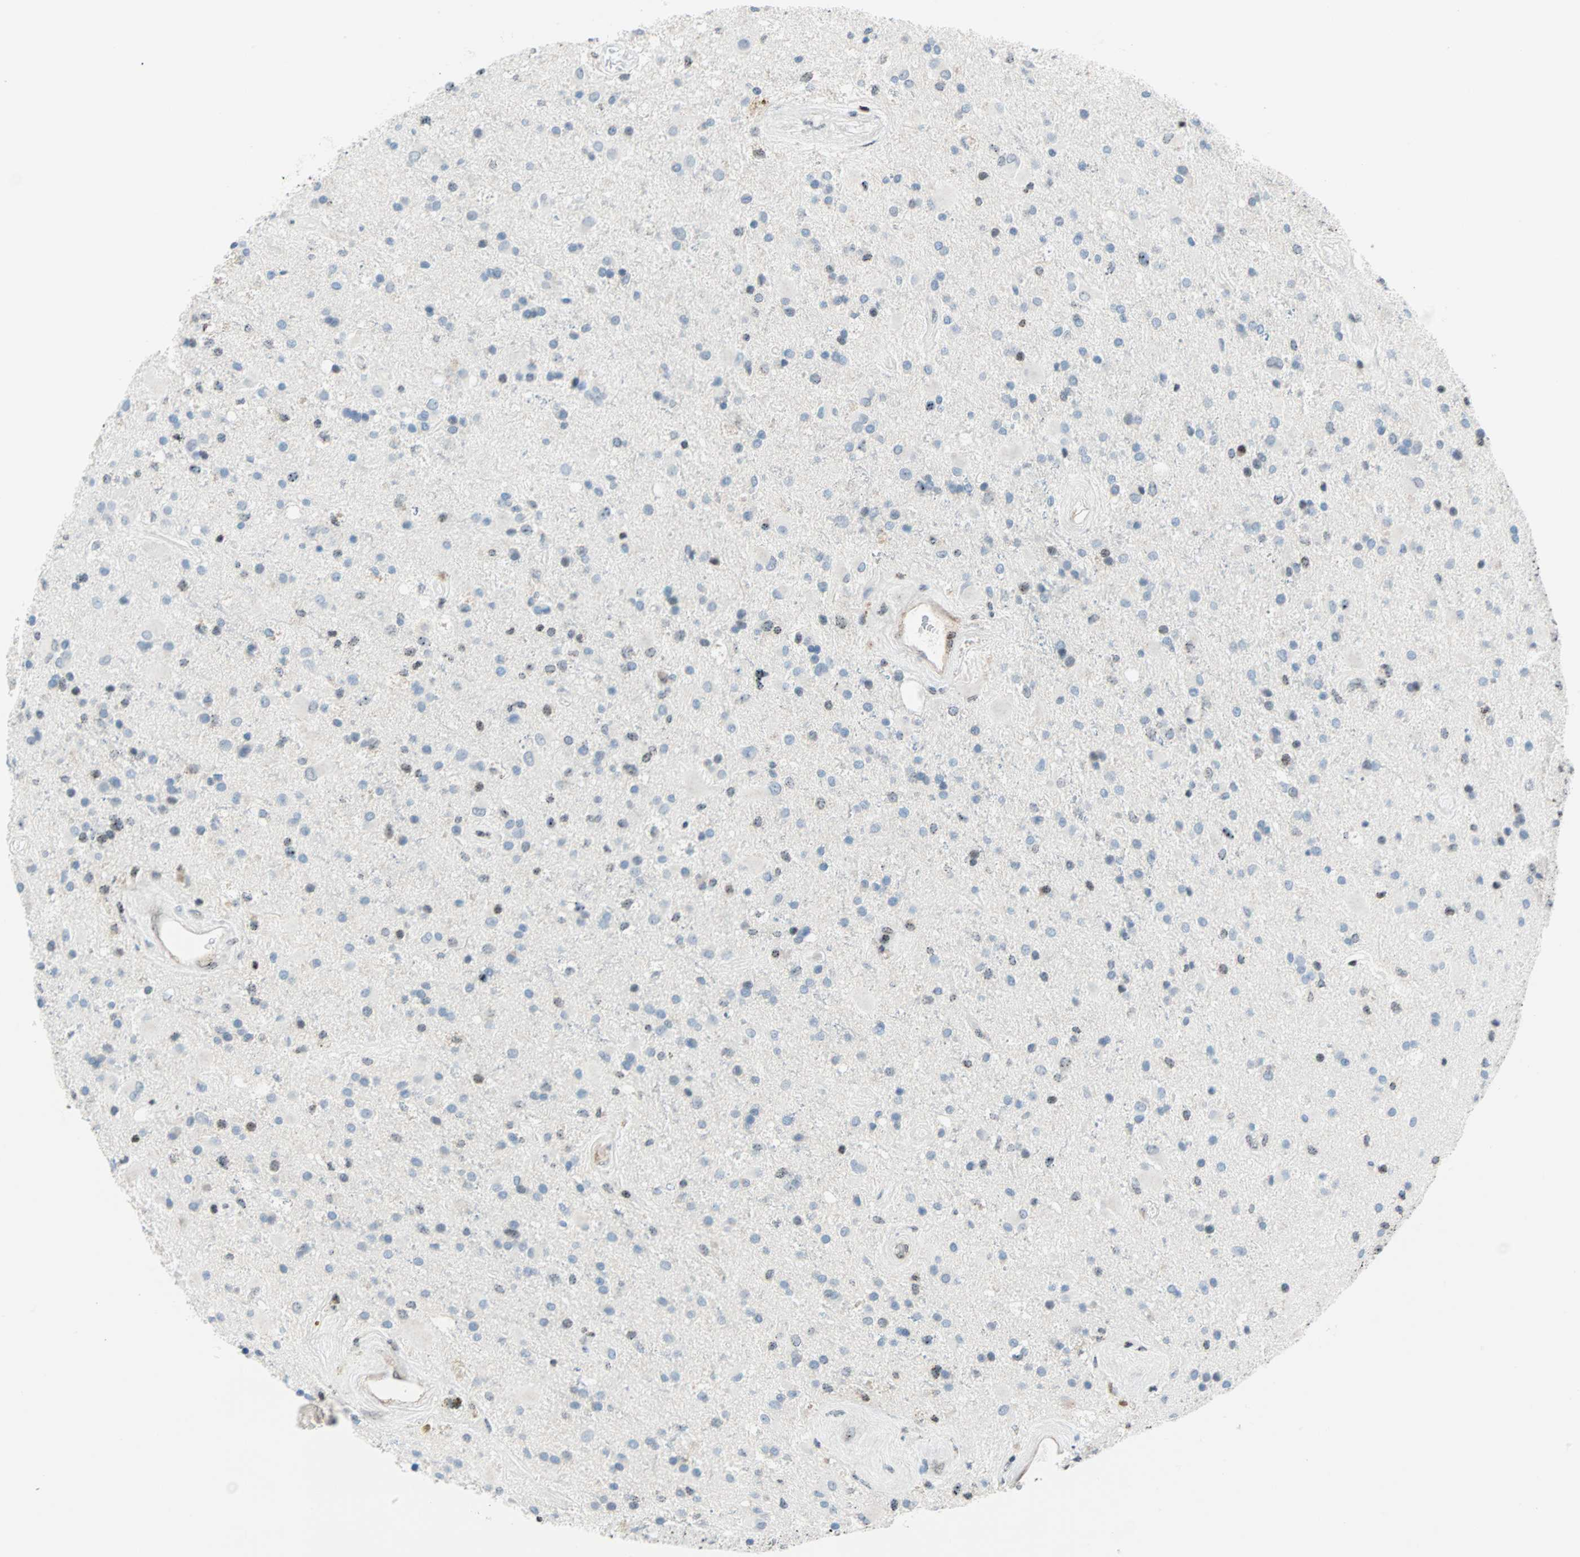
{"staining": {"intensity": "weak", "quantity": "25%-75%", "location": "nuclear"}, "tissue": "glioma", "cell_type": "Tumor cells", "image_type": "cancer", "snomed": [{"axis": "morphology", "description": "Glioma, malignant, Low grade"}, {"axis": "topography", "description": "Brain"}], "caption": "A brown stain shows weak nuclear staining of a protein in glioma tumor cells. The staining was performed using DAB (3,3'-diaminobenzidine), with brown indicating positive protein expression. Nuclei are stained blue with hematoxylin.", "gene": "CENPA", "patient": {"sex": "male", "age": 58}}